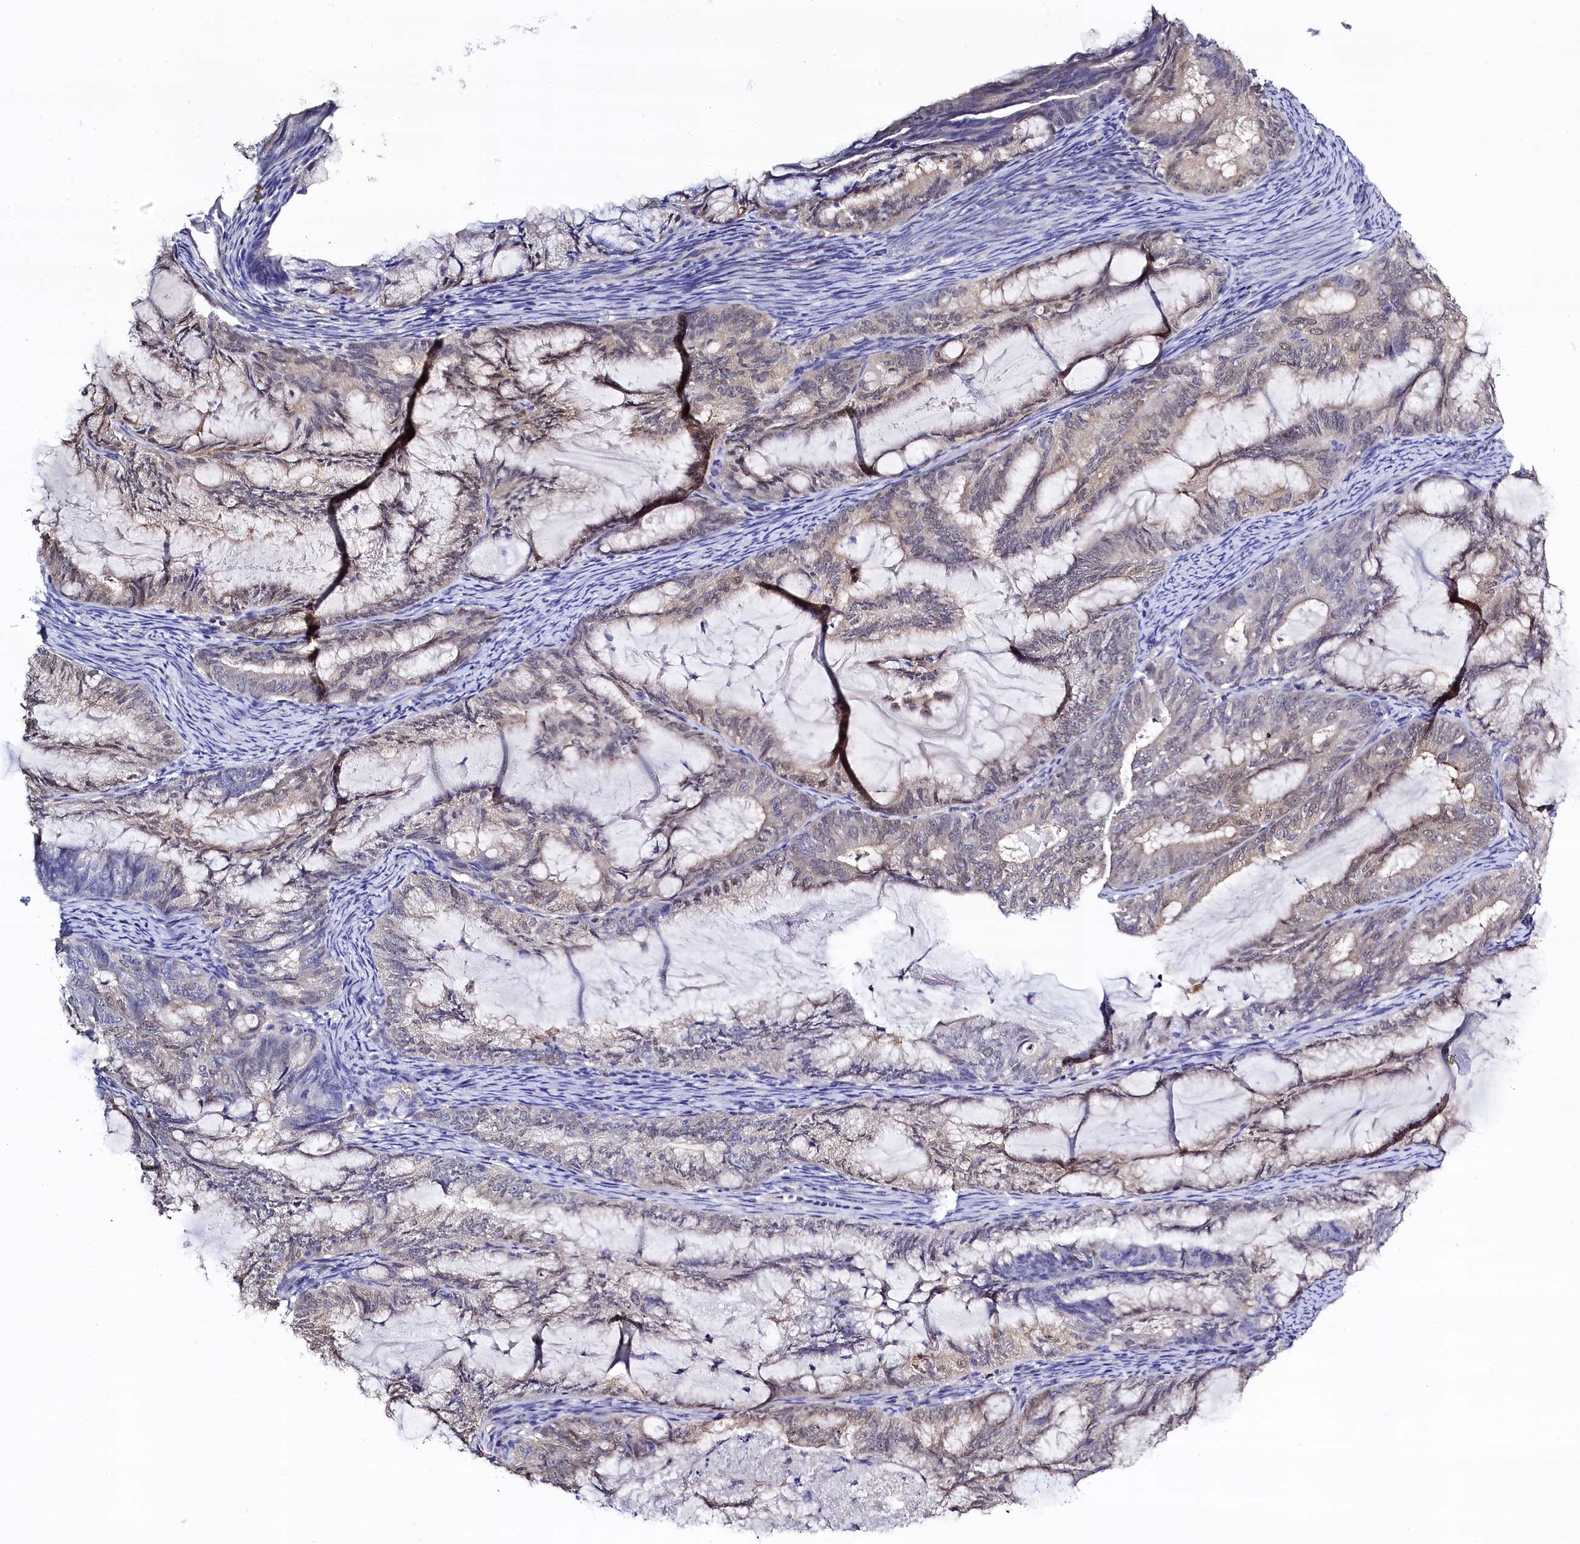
{"staining": {"intensity": "negative", "quantity": "none", "location": "none"}, "tissue": "endometrial cancer", "cell_type": "Tumor cells", "image_type": "cancer", "snomed": [{"axis": "morphology", "description": "Adenocarcinoma, NOS"}, {"axis": "topography", "description": "Endometrium"}], "caption": "The micrograph reveals no significant expression in tumor cells of endometrial adenocarcinoma.", "gene": "C11orf54", "patient": {"sex": "female", "age": 86}}